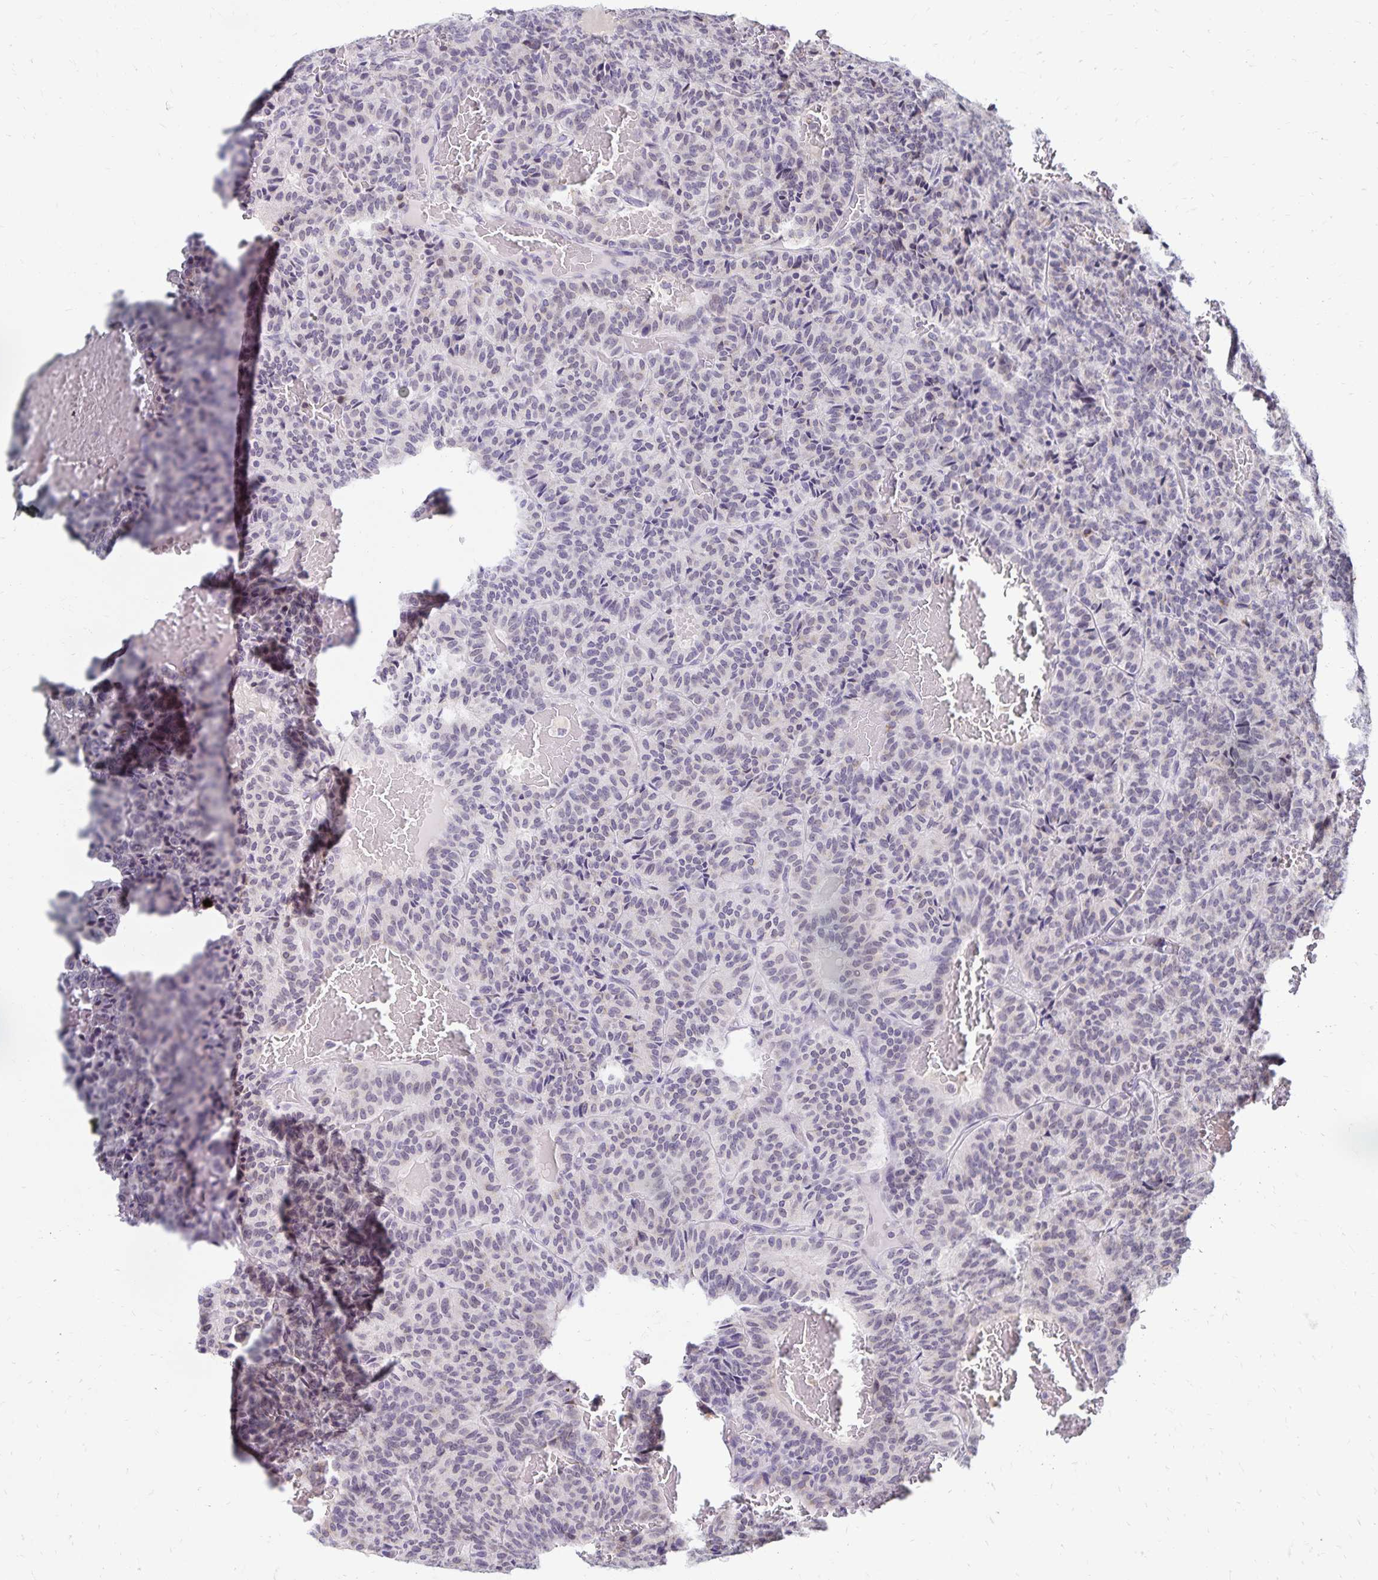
{"staining": {"intensity": "negative", "quantity": "none", "location": "none"}, "tissue": "carcinoid", "cell_type": "Tumor cells", "image_type": "cancer", "snomed": [{"axis": "morphology", "description": "Carcinoid, malignant, NOS"}, {"axis": "topography", "description": "Lung"}], "caption": "DAB immunohistochemical staining of carcinoid exhibits no significant expression in tumor cells.", "gene": "FAM166C", "patient": {"sex": "male", "age": 70}}